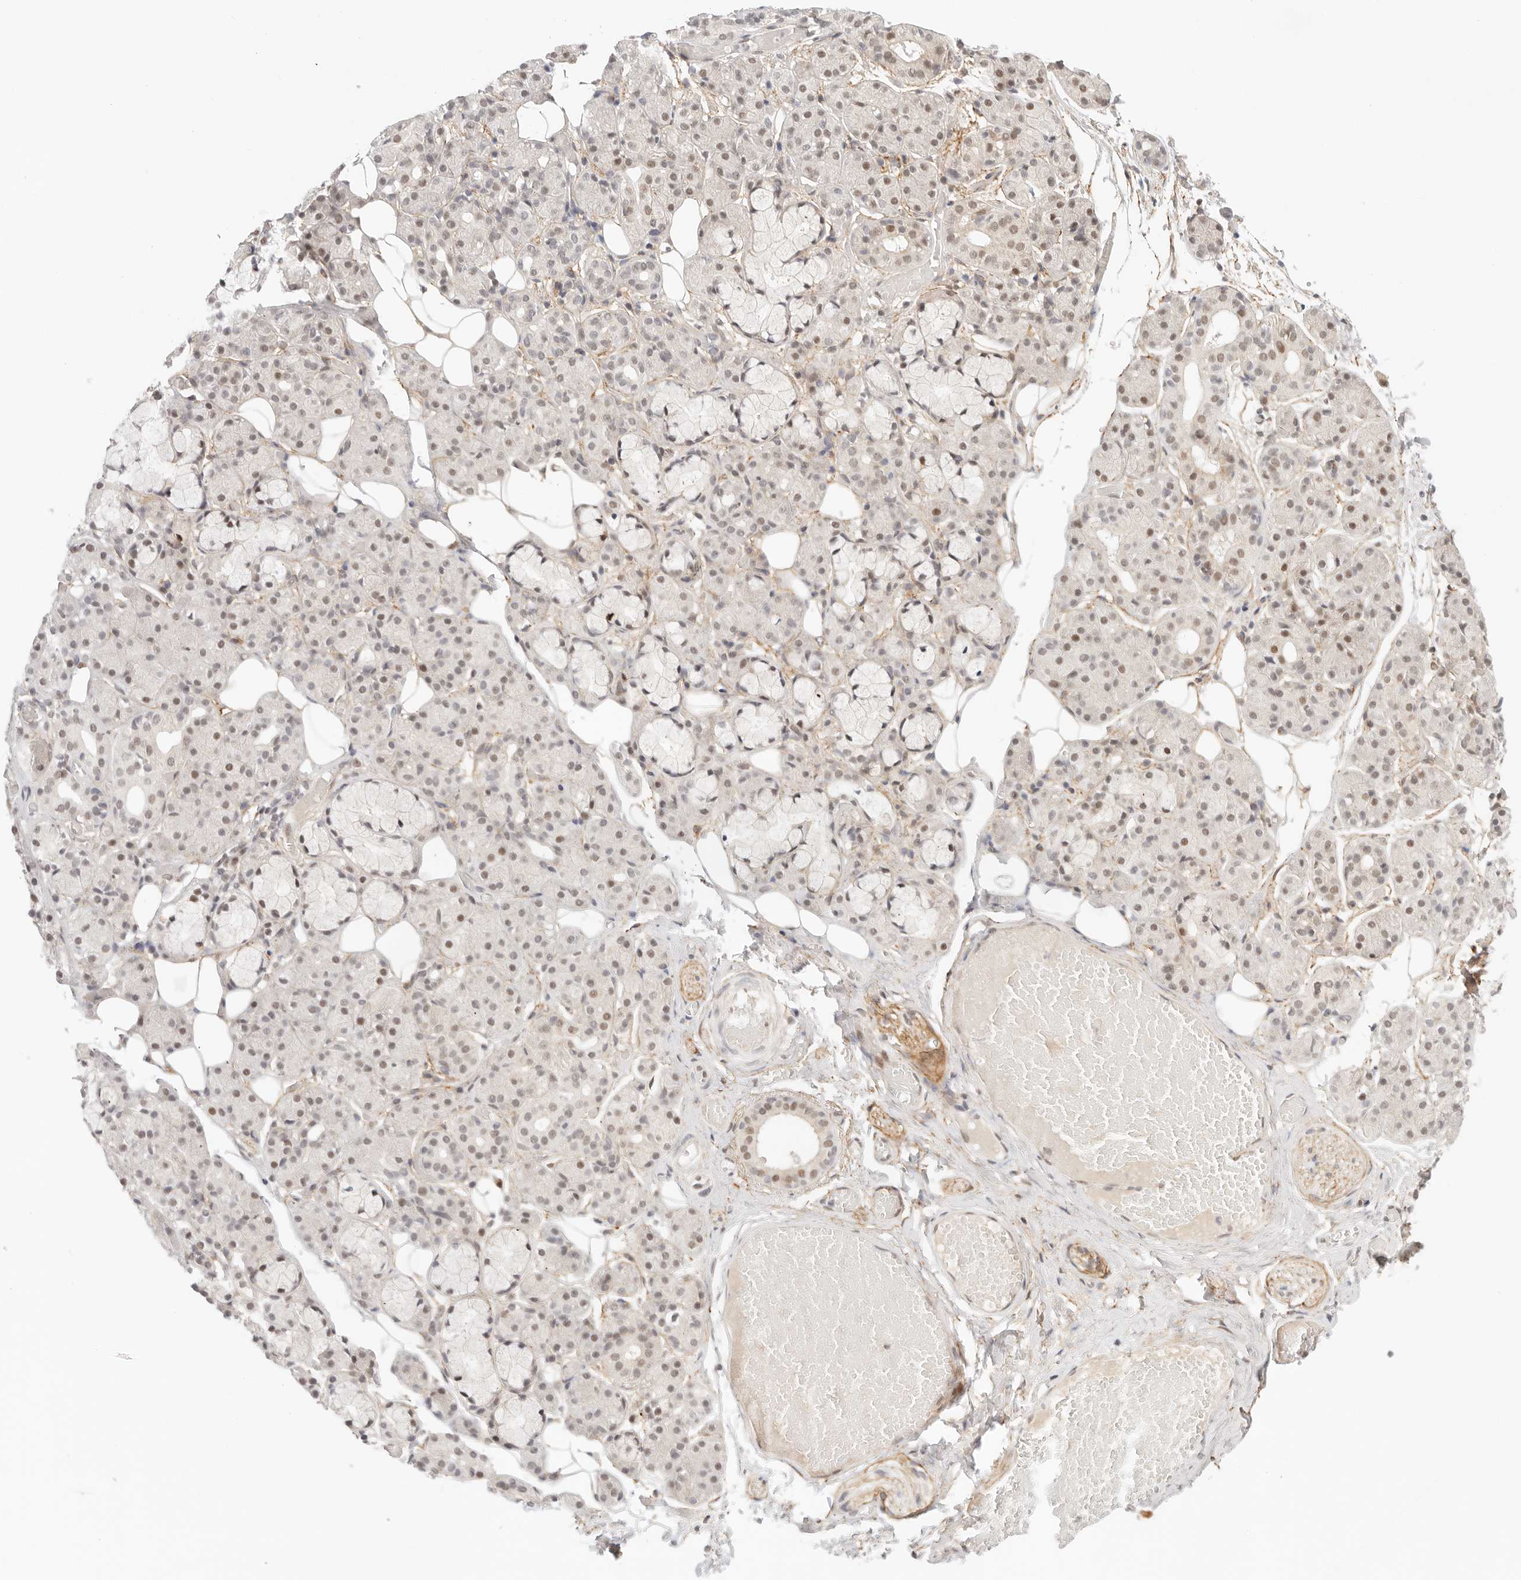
{"staining": {"intensity": "moderate", "quantity": "25%-75%", "location": "nuclear"}, "tissue": "salivary gland", "cell_type": "Glandular cells", "image_type": "normal", "snomed": [{"axis": "morphology", "description": "Normal tissue, NOS"}, {"axis": "topography", "description": "Salivary gland"}], "caption": "Moderate nuclear protein staining is seen in about 25%-75% of glandular cells in salivary gland.", "gene": "GTF2E2", "patient": {"sex": "male", "age": 63}}